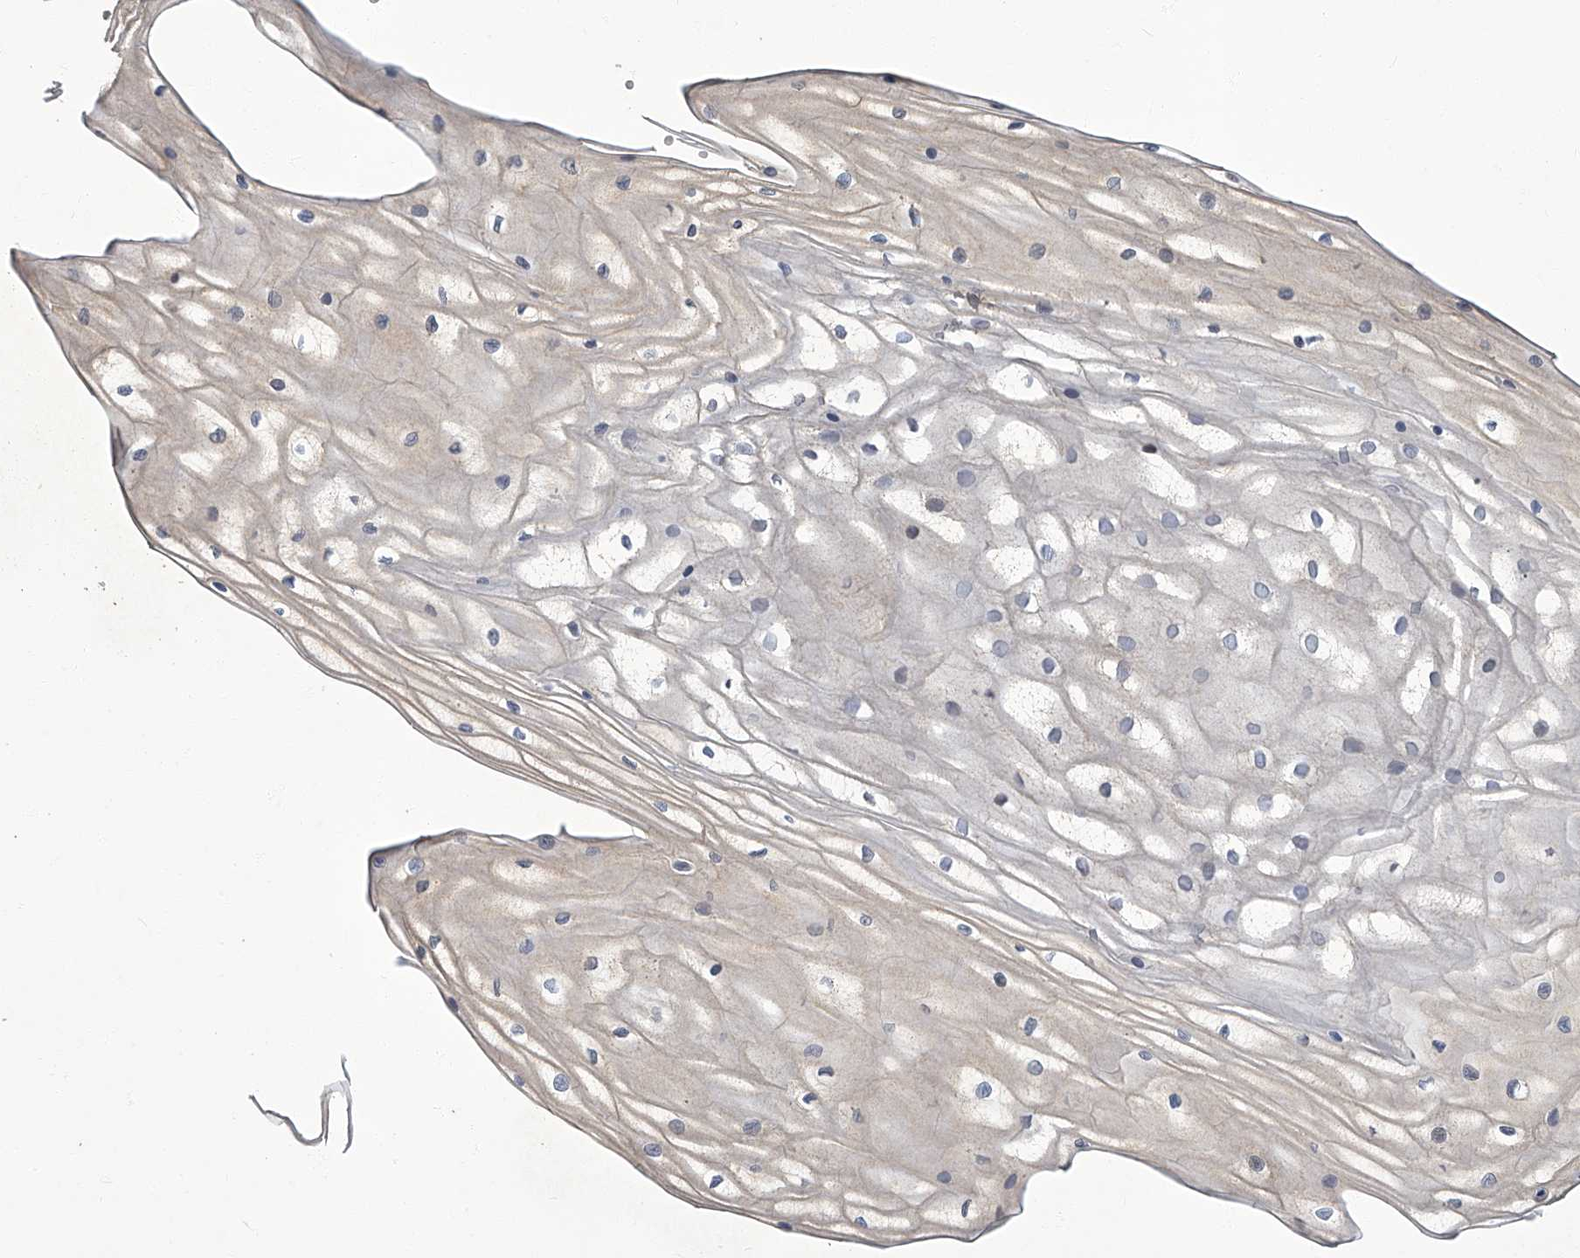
{"staining": {"intensity": "negative", "quantity": "none", "location": "none"}, "tissue": "vagina", "cell_type": "Squamous epithelial cells", "image_type": "normal", "snomed": [{"axis": "morphology", "description": "Normal tissue, NOS"}, {"axis": "topography", "description": "Vagina"}, {"axis": "topography", "description": "Cervix"}], "caption": "DAB immunohistochemical staining of unremarkable human vagina displays no significant staining in squamous epithelial cells. (DAB IHC with hematoxylin counter stain).", "gene": "TGFBR1", "patient": {"sex": "female", "age": 40}}